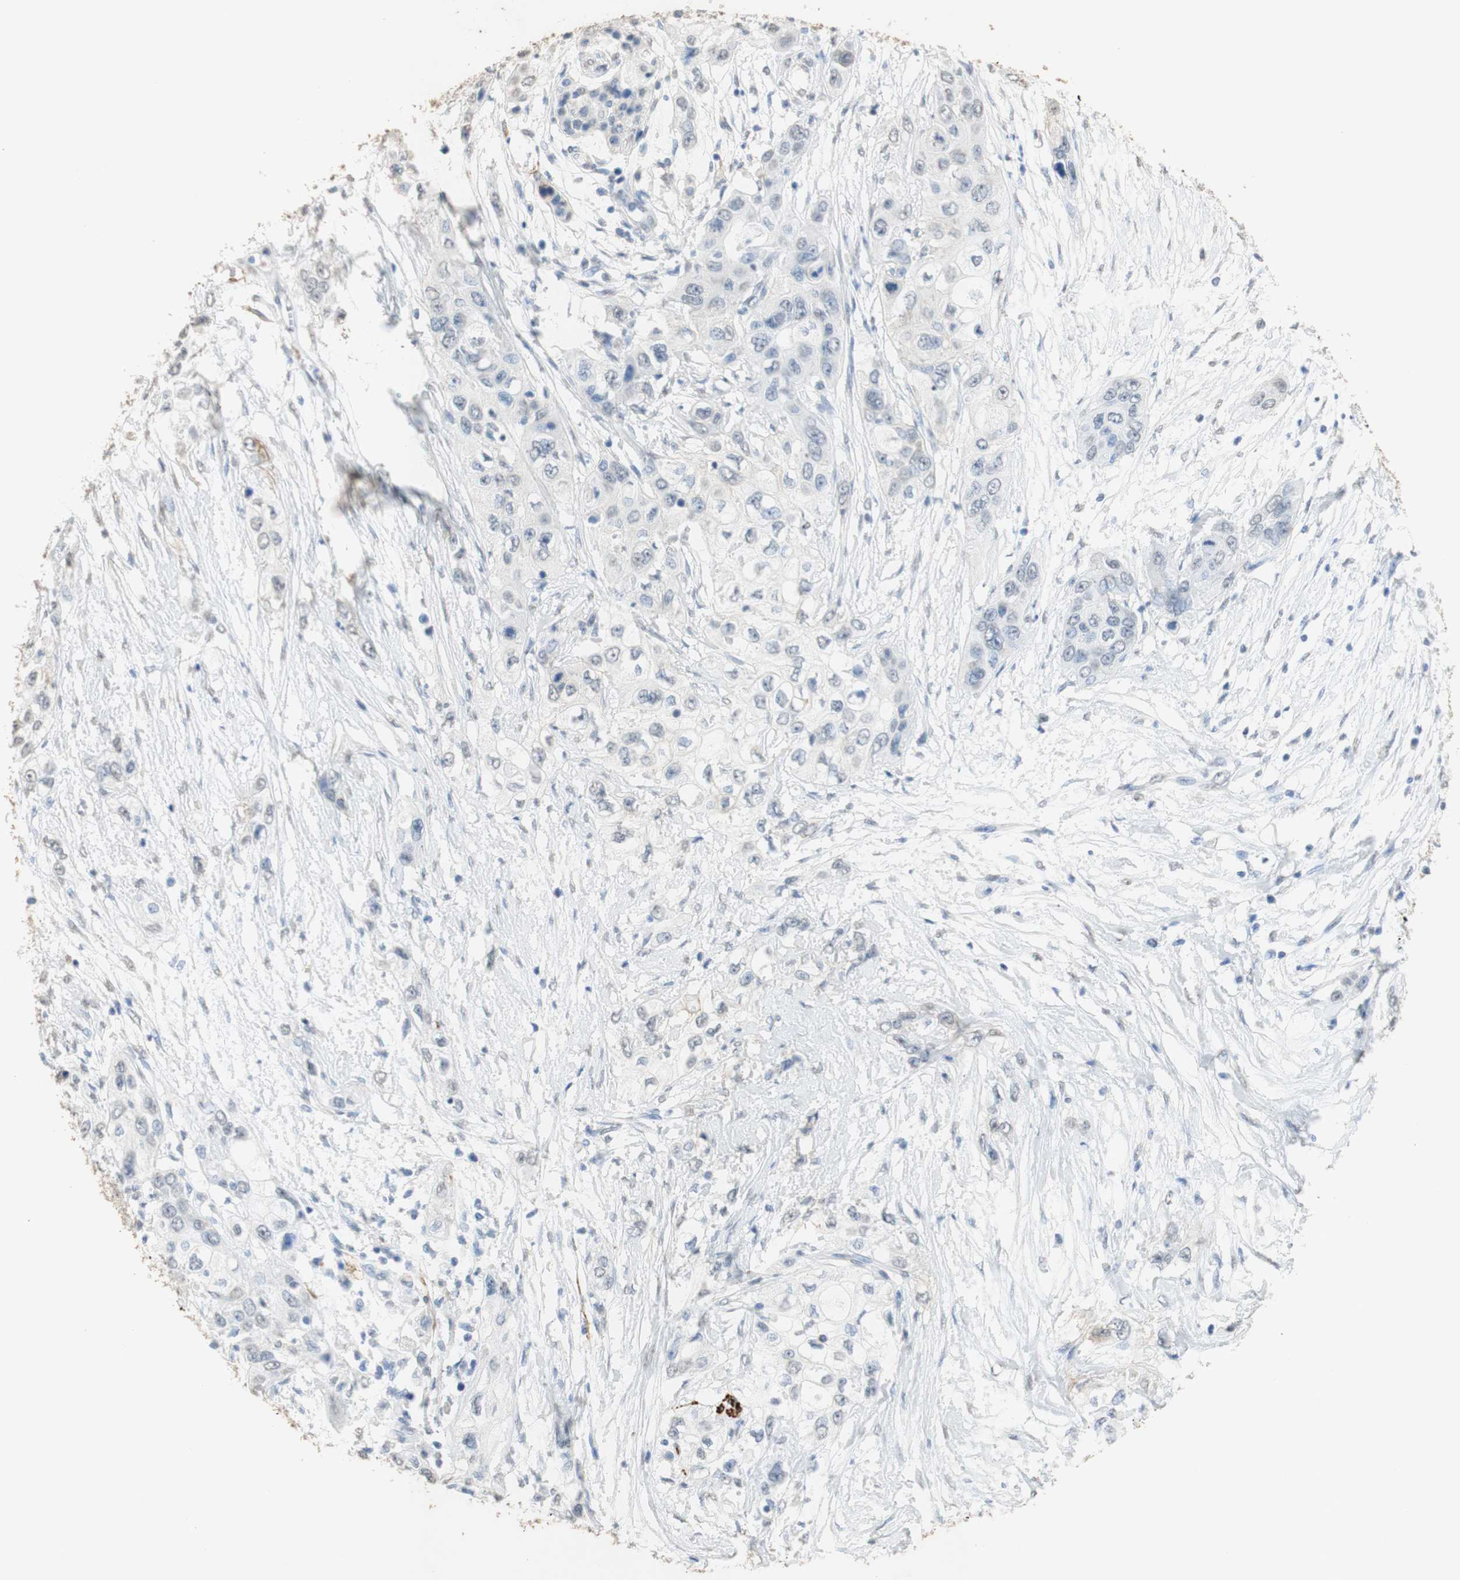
{"staining": {"intensity": "negative", "quantity": "none", "location": "none"}, "tissue": "pancreatic cancer", "cell_type": "Tumor cells", "image_type": "cancer", "snomed": [{"axis": "morphology", "description": "Adenocarcinoma, NOS"}, {"axis": "topography", "description": "Pancreas"}], "caption": "IHC photomicrograph of neoplastic tissue: pancreatic cancer stained with DAB displays no significant protein staining in tumor cells.", "gene": "L1CAM", "patient": {"sex": "female", "age": 70}}